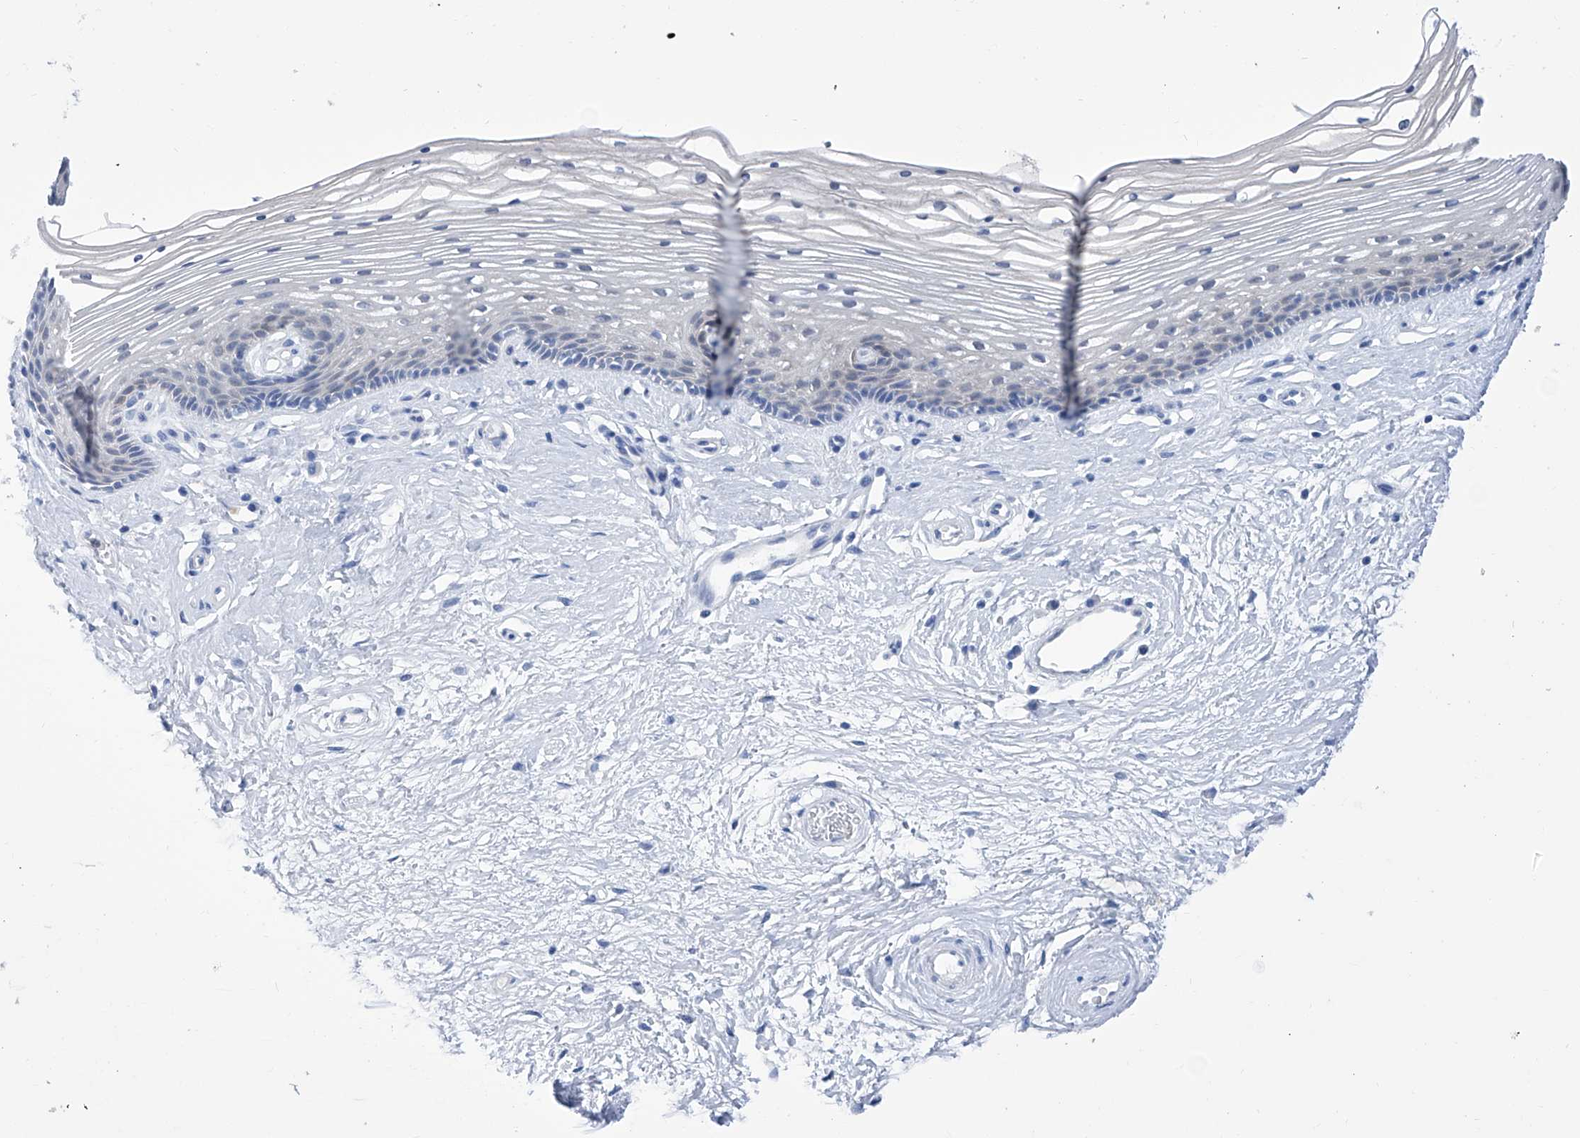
{"staining": {"intensity": "negative", "quantity": "none", "location": "none"}, "tissue": "vagina", "cell_type": "Squamous epithelial cells", "image_type": "normal", "snomed": [{"axis": "morphology", "description": "Normal tissue, NOS"}, {"axis": "topography", "description": "Vagina"}], "caption": "Immunohistochemical staining of unremarkable vagina reveals no significant expression in squamous epithelial cells. Brightfield microscopy of IHC stained with DAB (3,3'-diaminobenzidine) (brown) and hematoxylin (blue), captured at high magnification.", "gene": "IMPA2", "patient": {"sex": "female", "age": 46}}